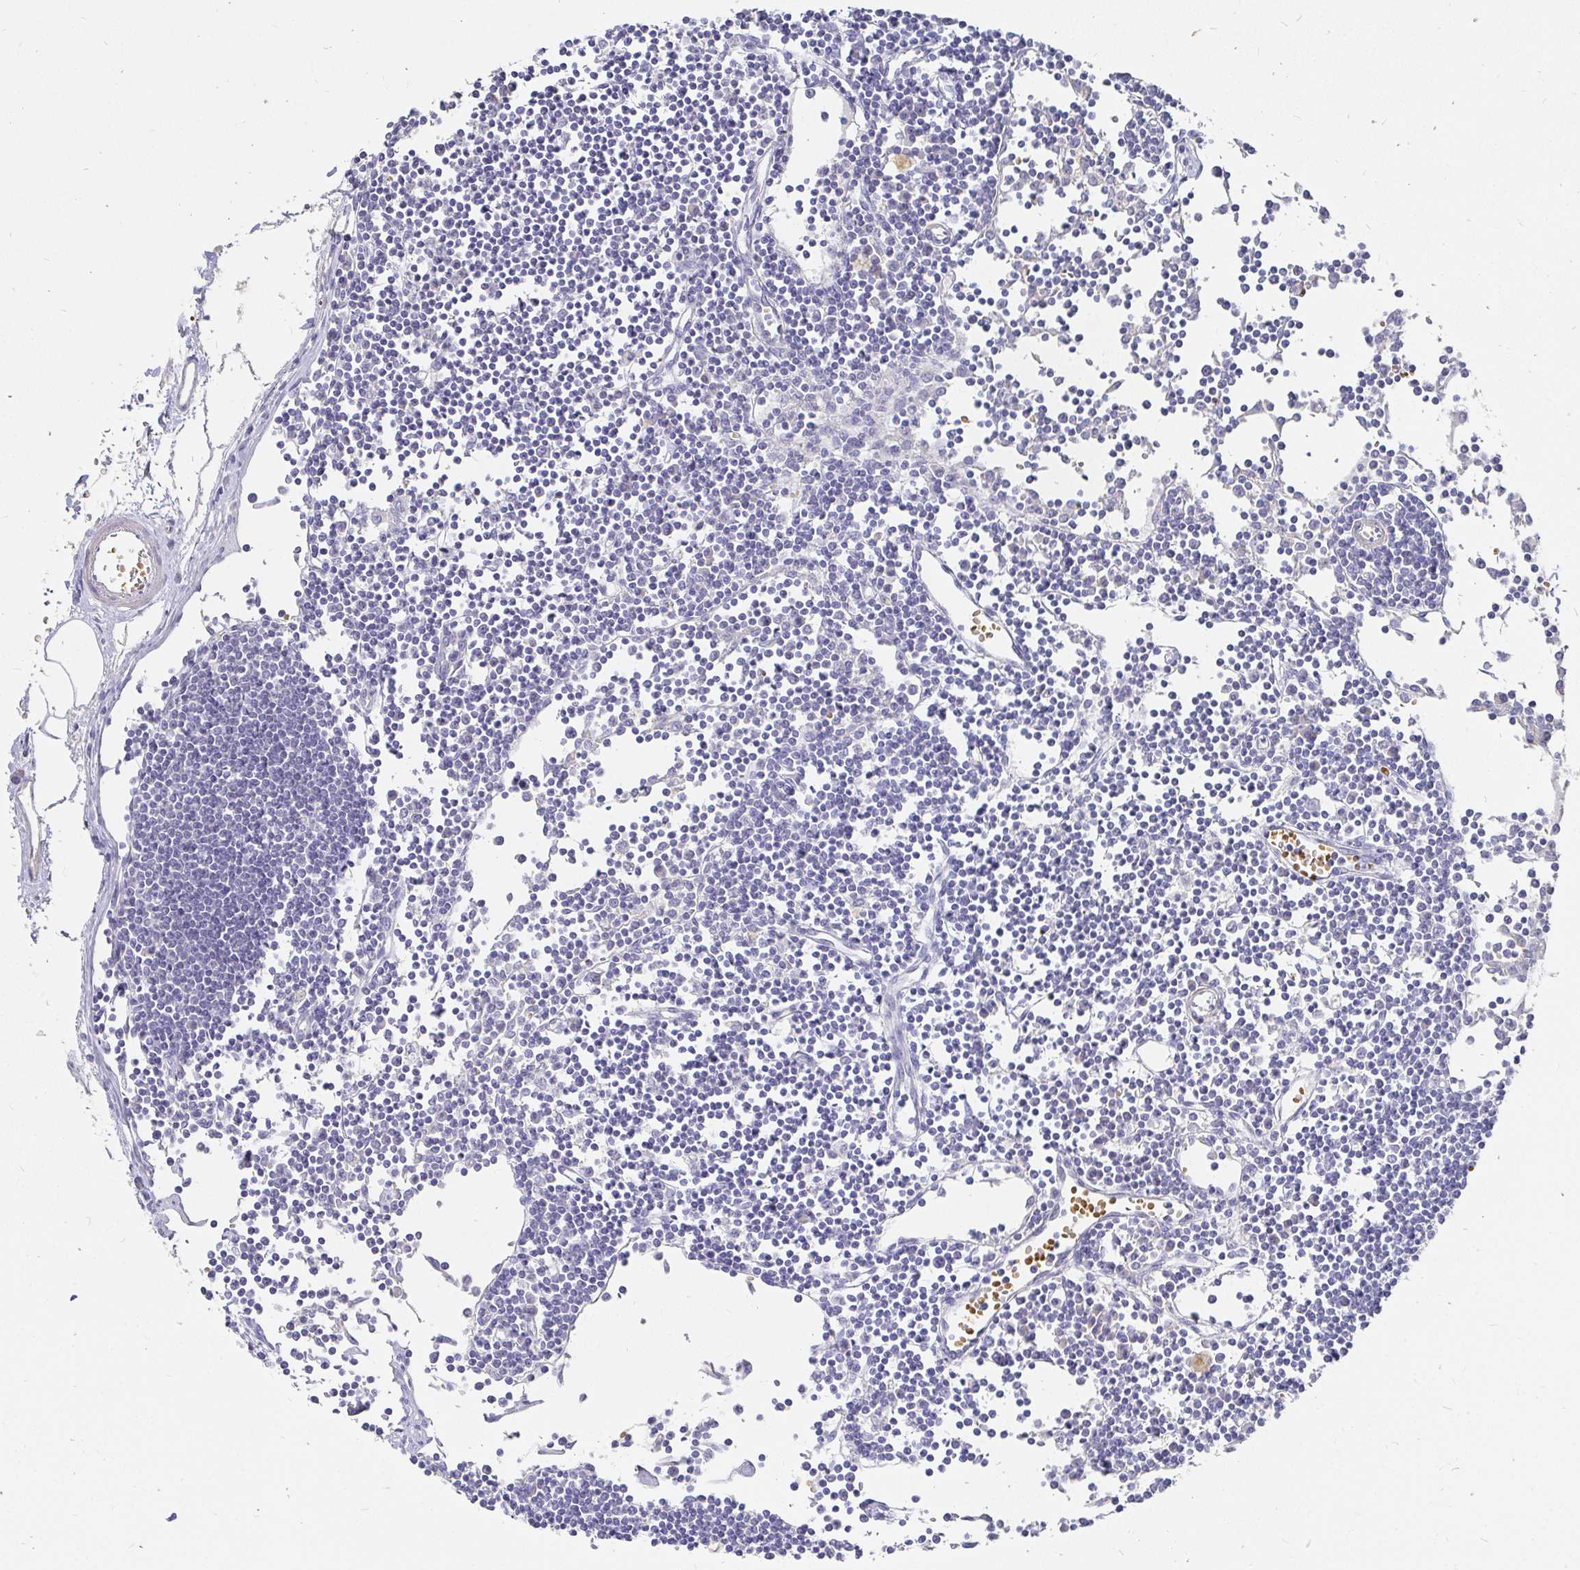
{"staining": {"intensity": "negative", "quantity": "none", "location": "none"}, "tissue": "lymph node", "cell_type": "Germinal center cells", "image_type": "normal", "snomed": [{"axis": "morphology", "description": "Normal tissue, NOS"}, {"axis": "topography", "description": "Lymph node"}], "caption": "High power microscopy image of an immunohistochemistry (IHC) image of benign lymph node, revealing no significant positivity in germinal center cells. The staining was performed using DAB to visualize the protein expression in brown, while the nuclei were stained in blue with hematoxylin (Magnification: 20x).", "gene": "FGF21", "patient": {"sex": "female", "age": 65}}